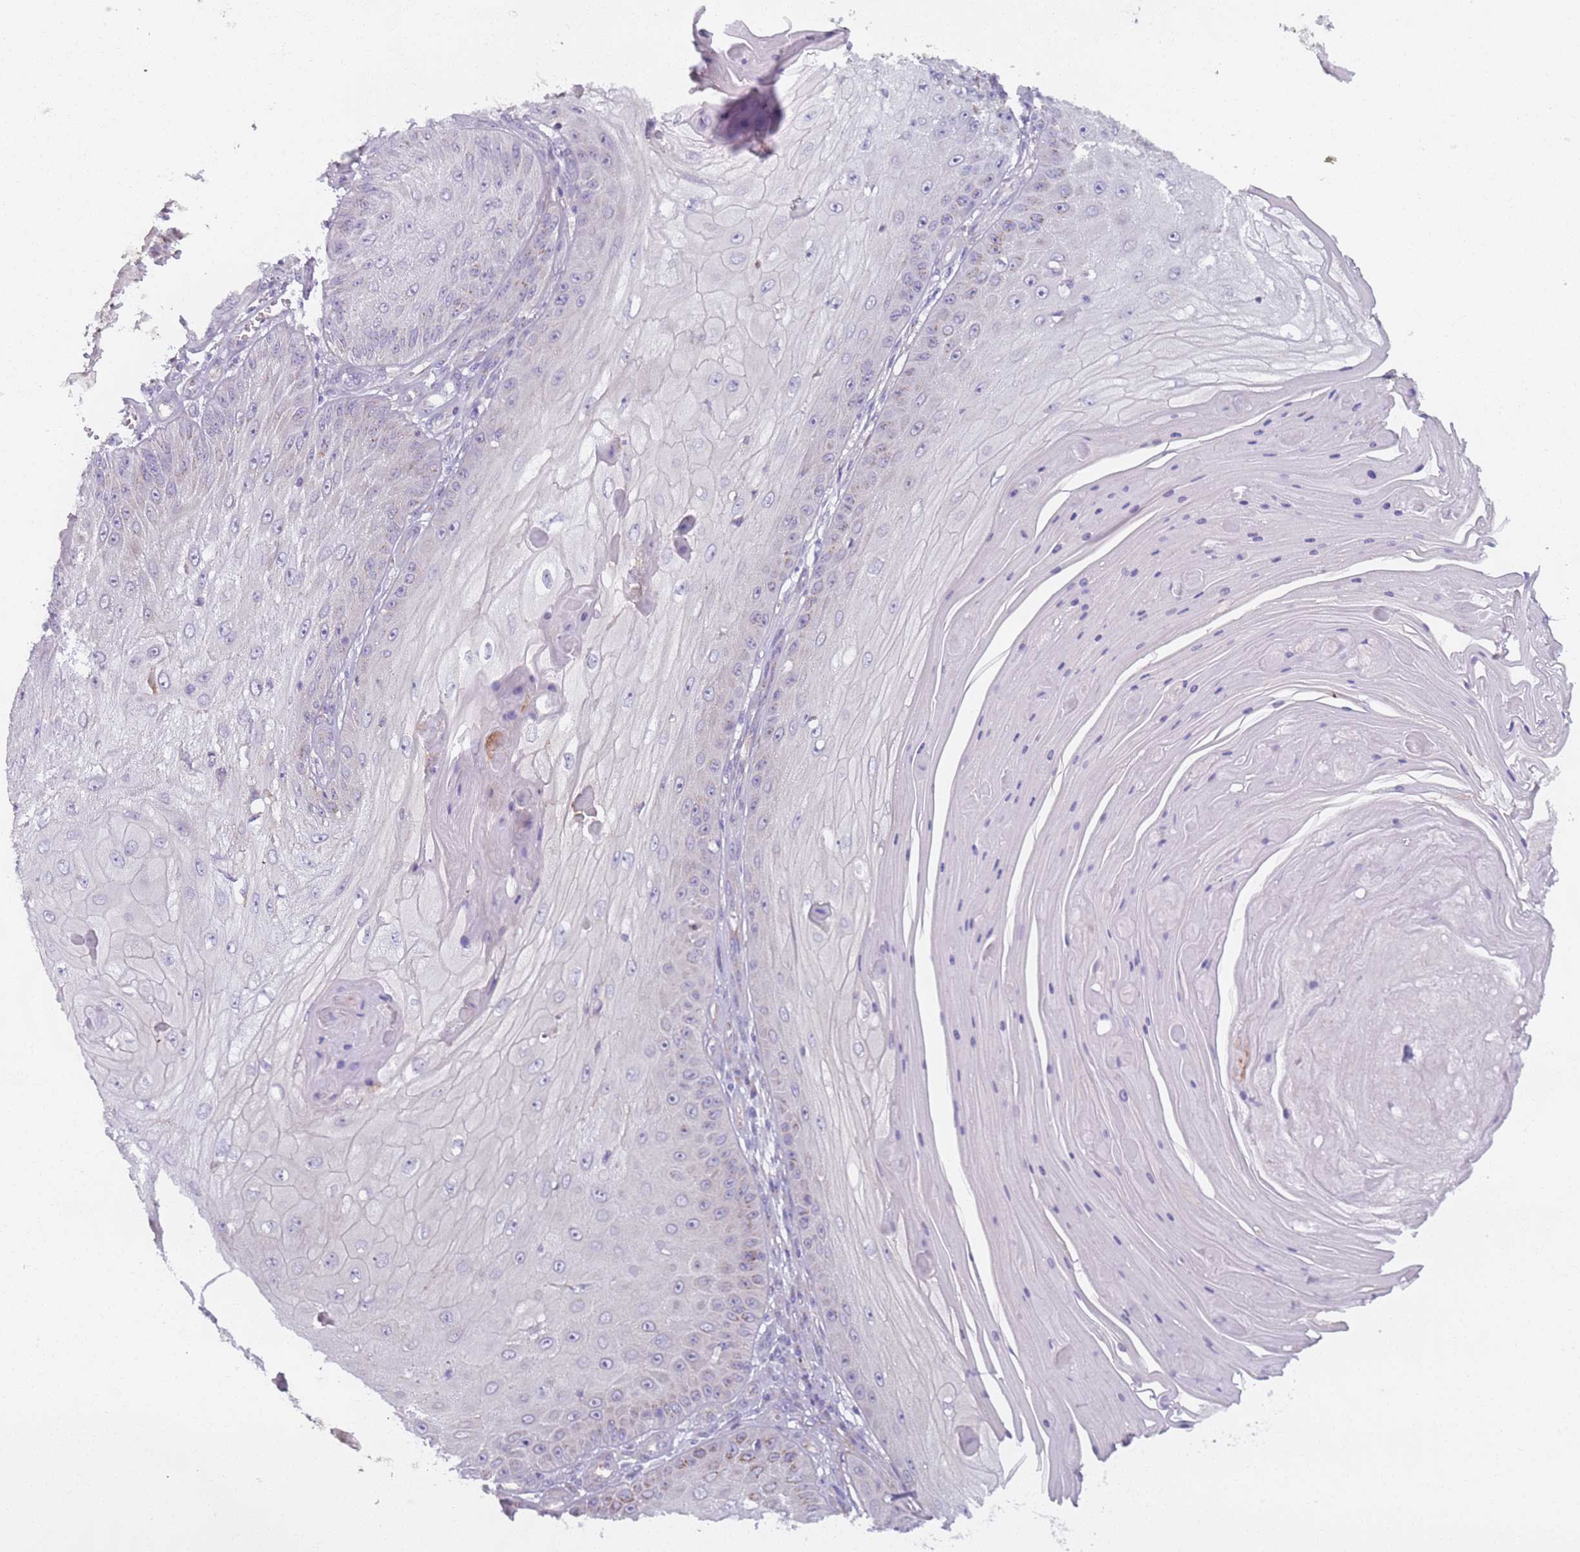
{"staining": {"intensity": "negative", "quantity": "none", "location": "none"}, "tissue": "skin cancer", "cell_type": "Tumor cells", "image_type": "cancer", "snomed": [{"axis": "morphology", "description": "Squamous cell carcinoma, NOS"}, {"axis": "topography", "description": "Skin"}], "caption": "This is an immunohistochemistry micrograph of human squamous cell carcinoma (skin). There is no positivity in tumor cells.", "gene": "AKTIP", "patient": {"sex": "male", "age": 70}}